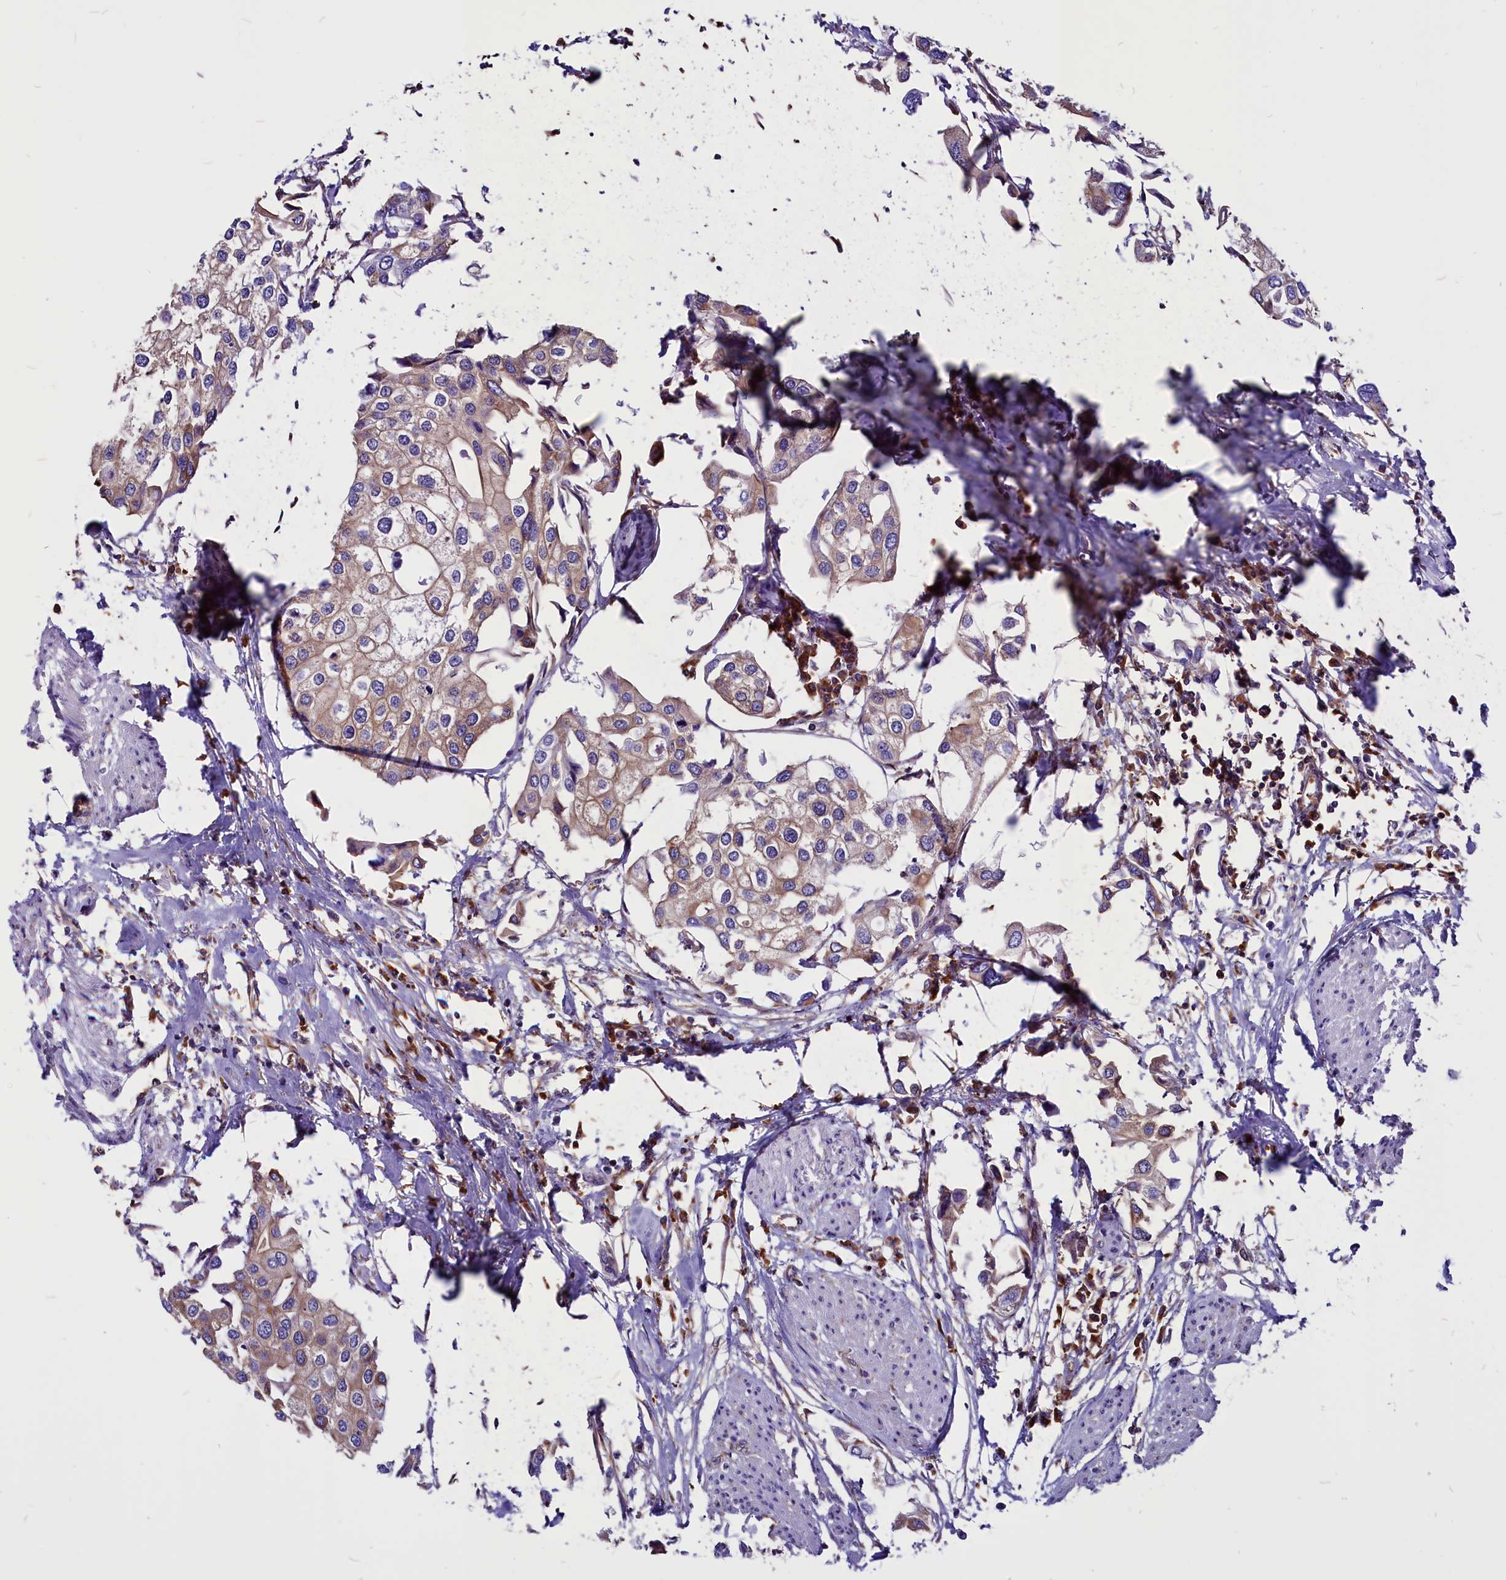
{"staining": {"intensity": "weak", "quantity": ">75%", "location": "cytoplasmic/membranous"}, "tissue": "urothelial cancer", "cell_type": "Tumor cells", "image_type": "cancer", "snomed": [{"axis": "morphology", "description": "Urothelial carcinoma, High grade"}, {"axis": "topography", "description": "Urinary bladder"}], "caption": "This is a histology image of IHC staining of urothelial cancer, which shows weak staining in the cytoplasmic/membranous of tumor cells.", "gene": "EIF3G", "patient": {"sex": "male", "age": 64}}